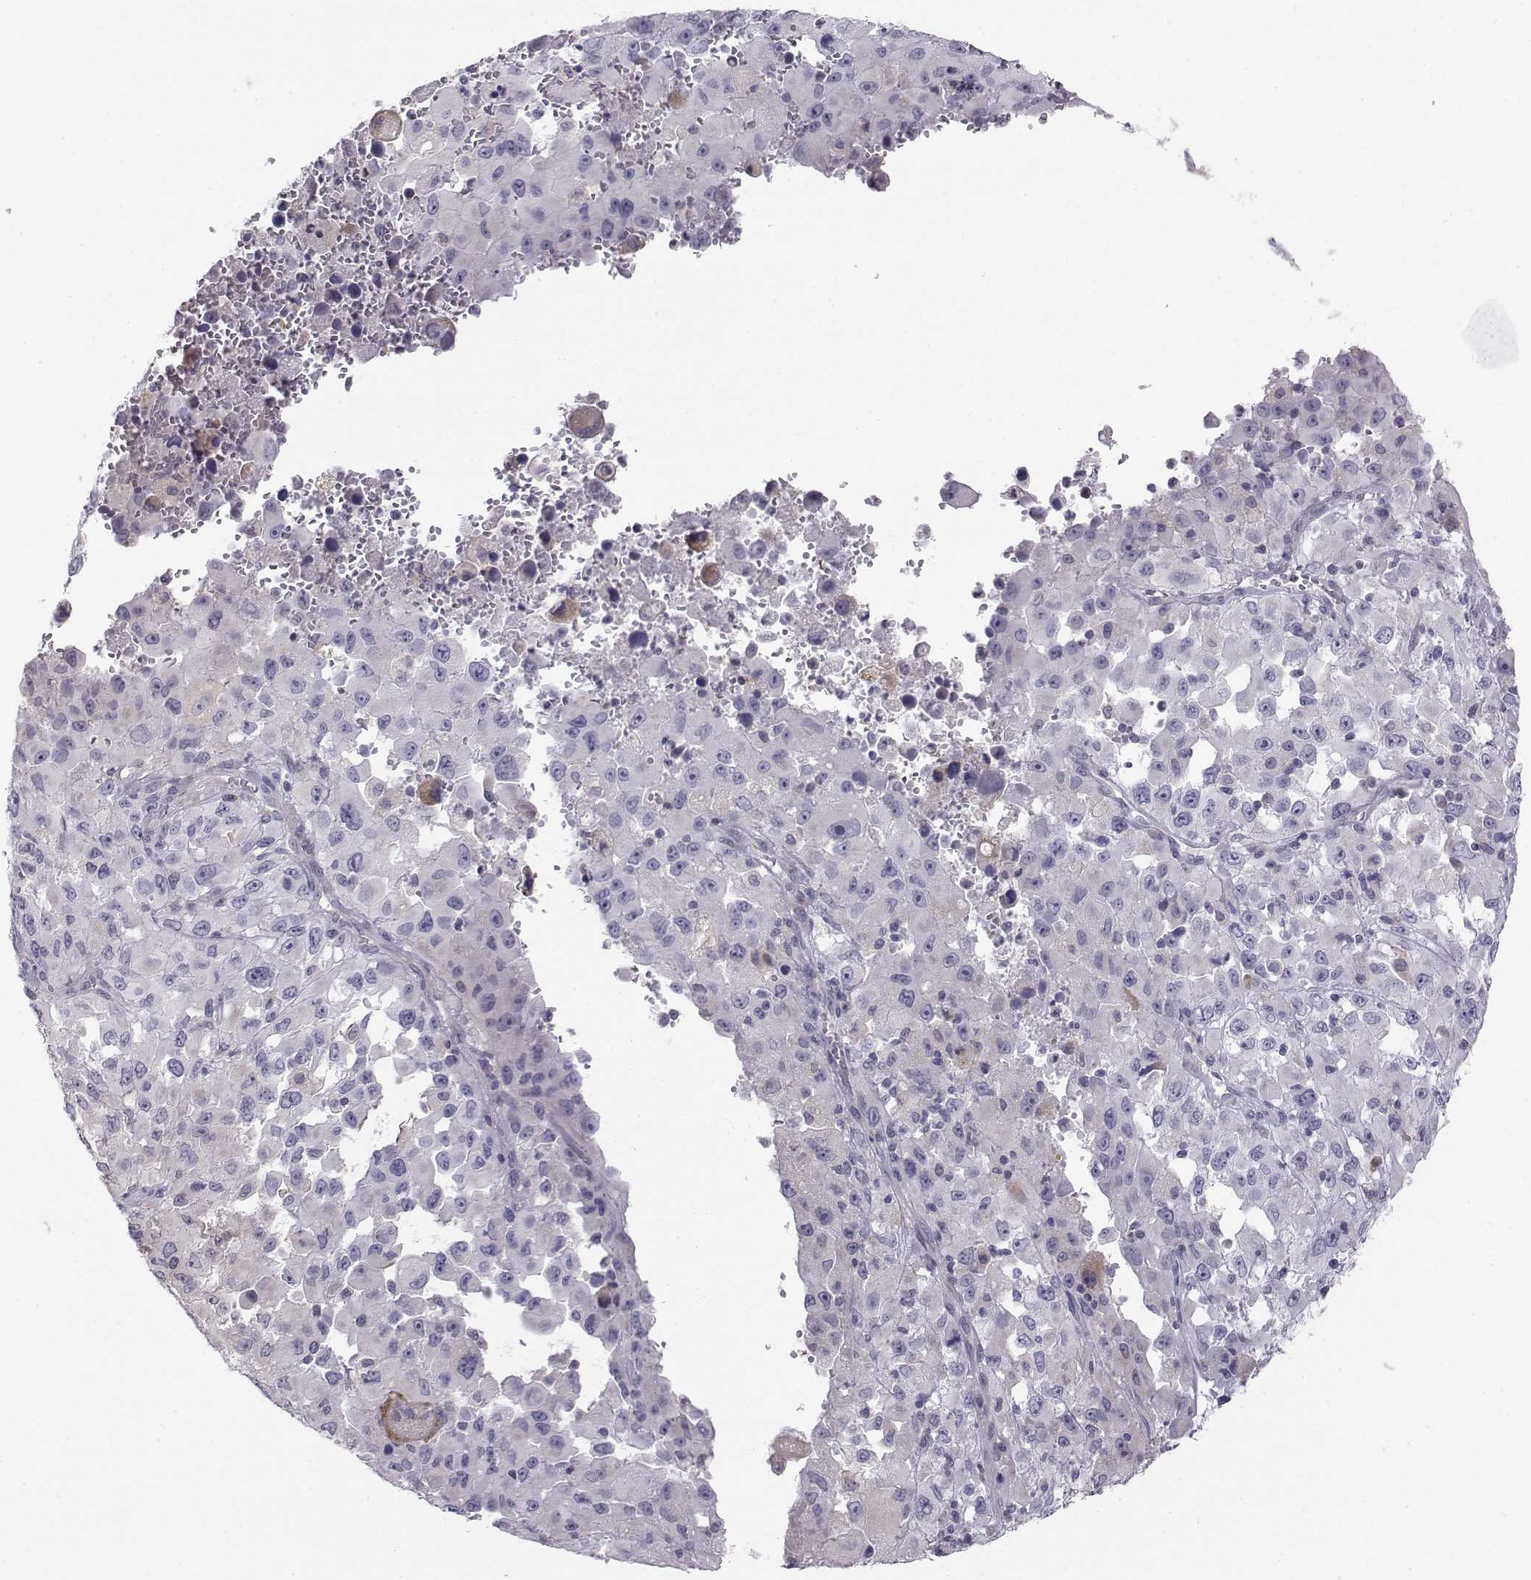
{"staining": {"intensity": "negative", "quantity": "none", "location": "none"}, "tissue": "melanoma", "cell_type": "Tumor cells", "image_type": "cancer", "snomed": [{"axis": "morphology", "description": "Malignant melanoma, Metastatic site"}, {"axis": "topography", "description": "Soft tissue"}], "caption": "An image of malignant melanoma (metastatic site) stained for a protein reveals no brown staining in tumor cells.", "gene": "ACSL6", "patient": {"sex": "male", "age": 50}}